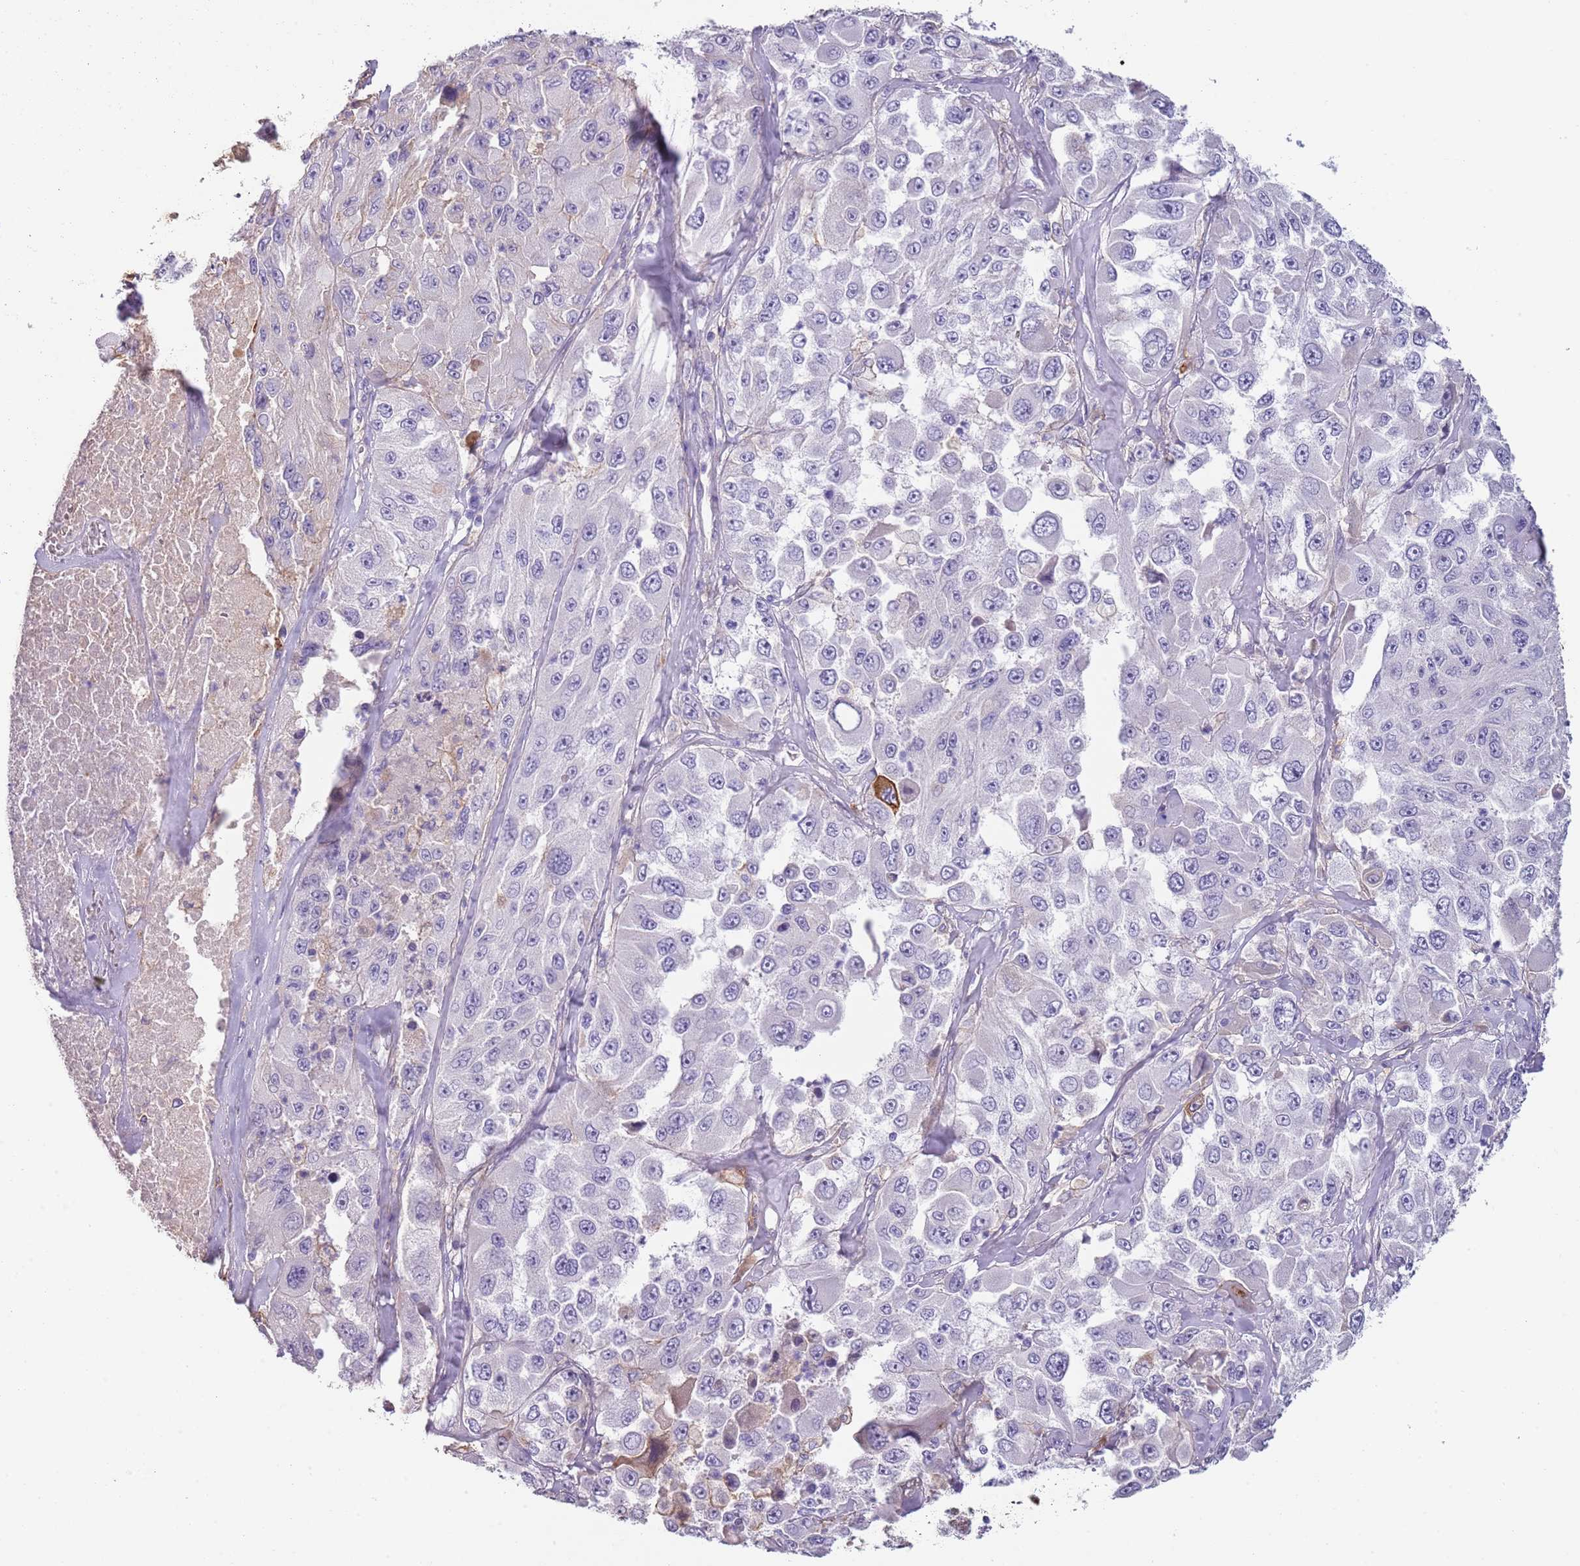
{"staining": {"intensity": "moderate", "quantity": "<25%", "location": "cytoplasmic/membranous"}, "tissue": "melanoma", "cell_type": "Tumor cells", "image_type": "cancer", "snomed": [{"axis": "morphology", "description": "Malignant melanoma, Metastatic site"}, {"axis": "topography", "description": "Lymph node"}], "caption": "The micrograph reveals immunohistochemical staining of malignant melanoma (metastatic site). There is moderate cytoplasmic/membranous positivity is identified in about <25% of tumor cells. The protein of interest is stained brown, and the nuclei are stained in blue (DAB IHC with brightfield microscopy, high magnification).", "gene": "NBPF3", "patient": {"sex": "male", "age": 62}}